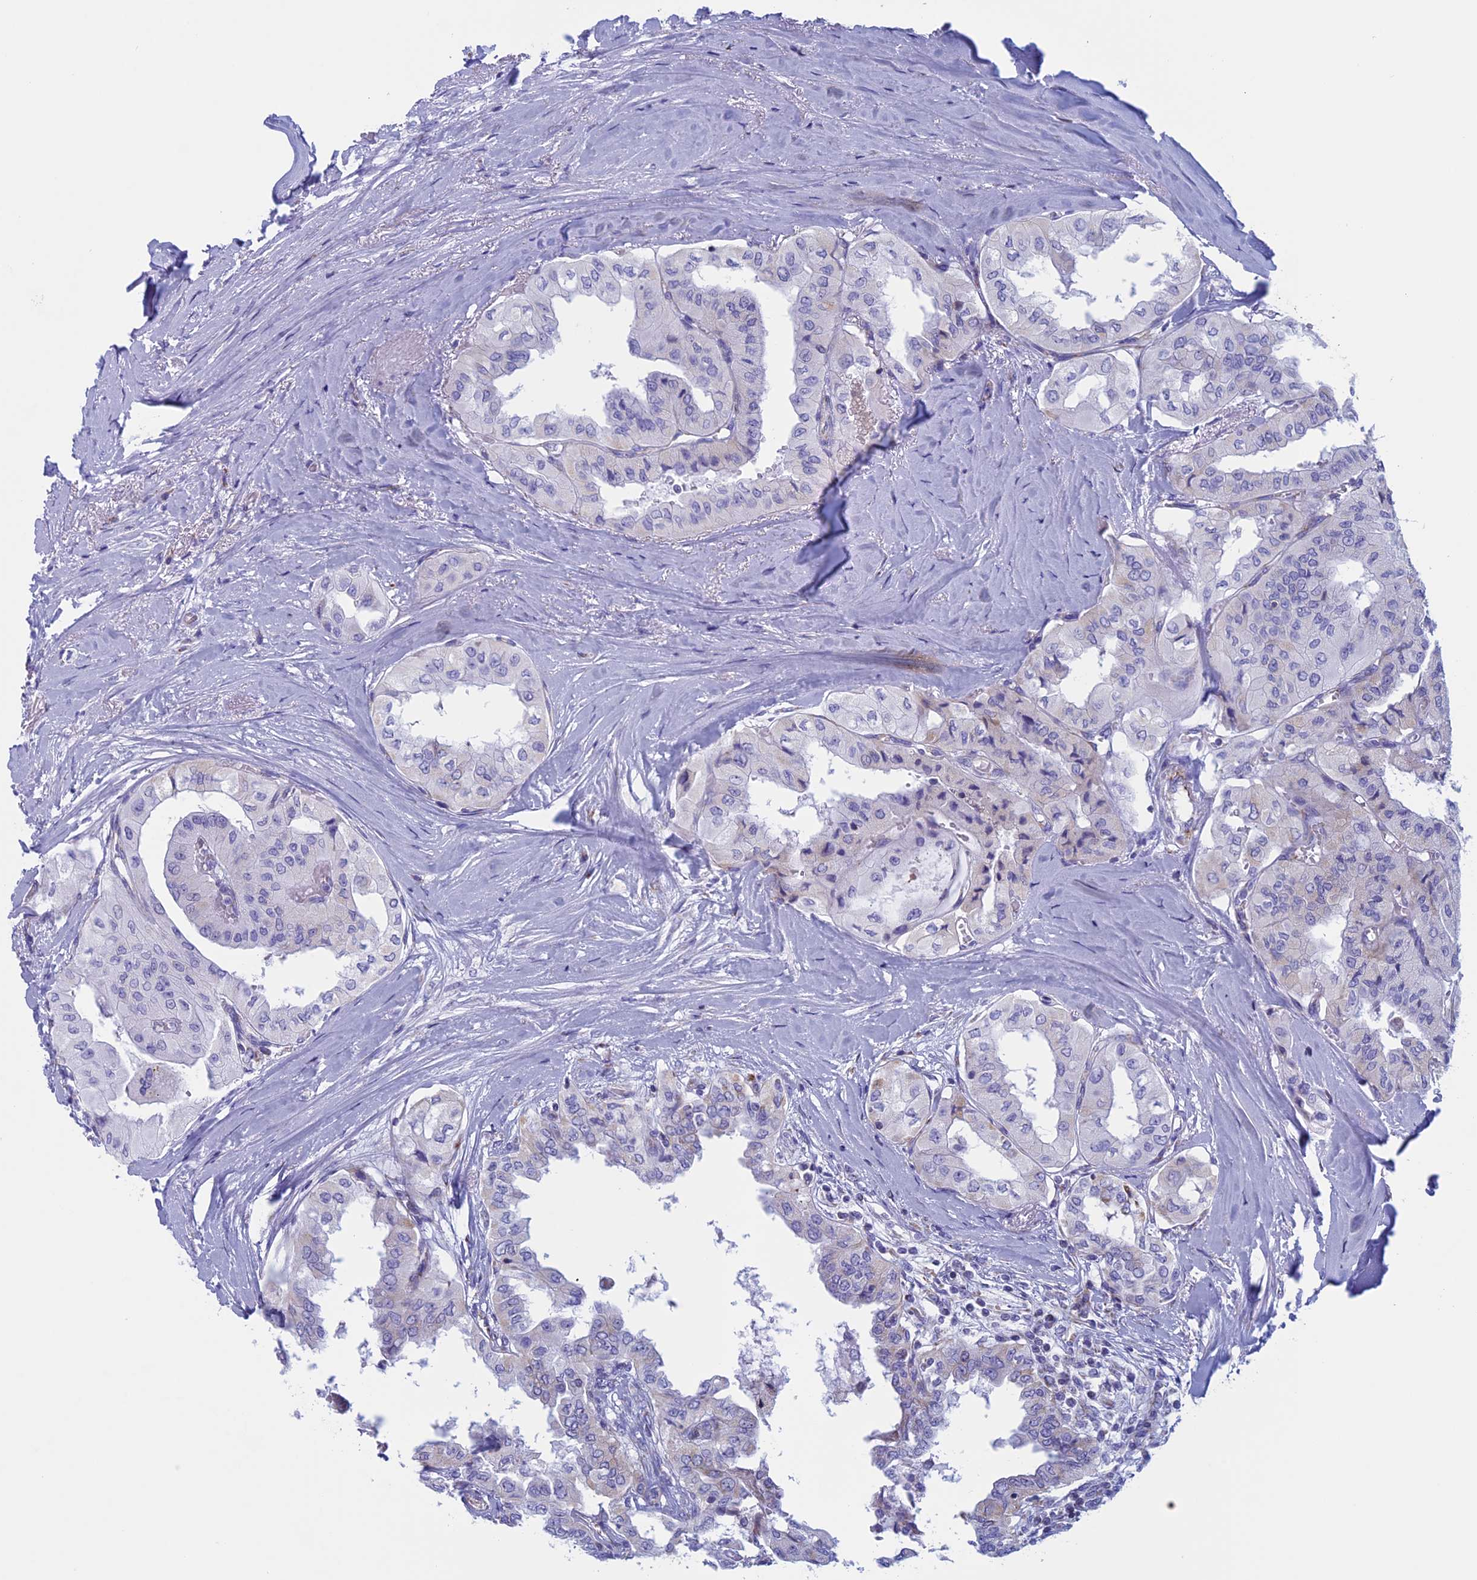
{"staining": {"intensity": "negative", "quantity": "none", "location": "none"}, "tissue": "thyroid cancer", "cell_type": "Tumor cells", "image_type": "cancer", "snomed": [{"axis": "morphology", "description": "Papillary adenocarcinoma, NOS"}, {"axis": "topography", "description": "Thyroid gland"}], "caption": "This is an immunohistochemistry (IHC) image of papillary adenocarcinoma (thyroid). There is no expression in tumor cells.", "gene": "NDUFB9", "patient": {"sex": "female", "age": 59}}